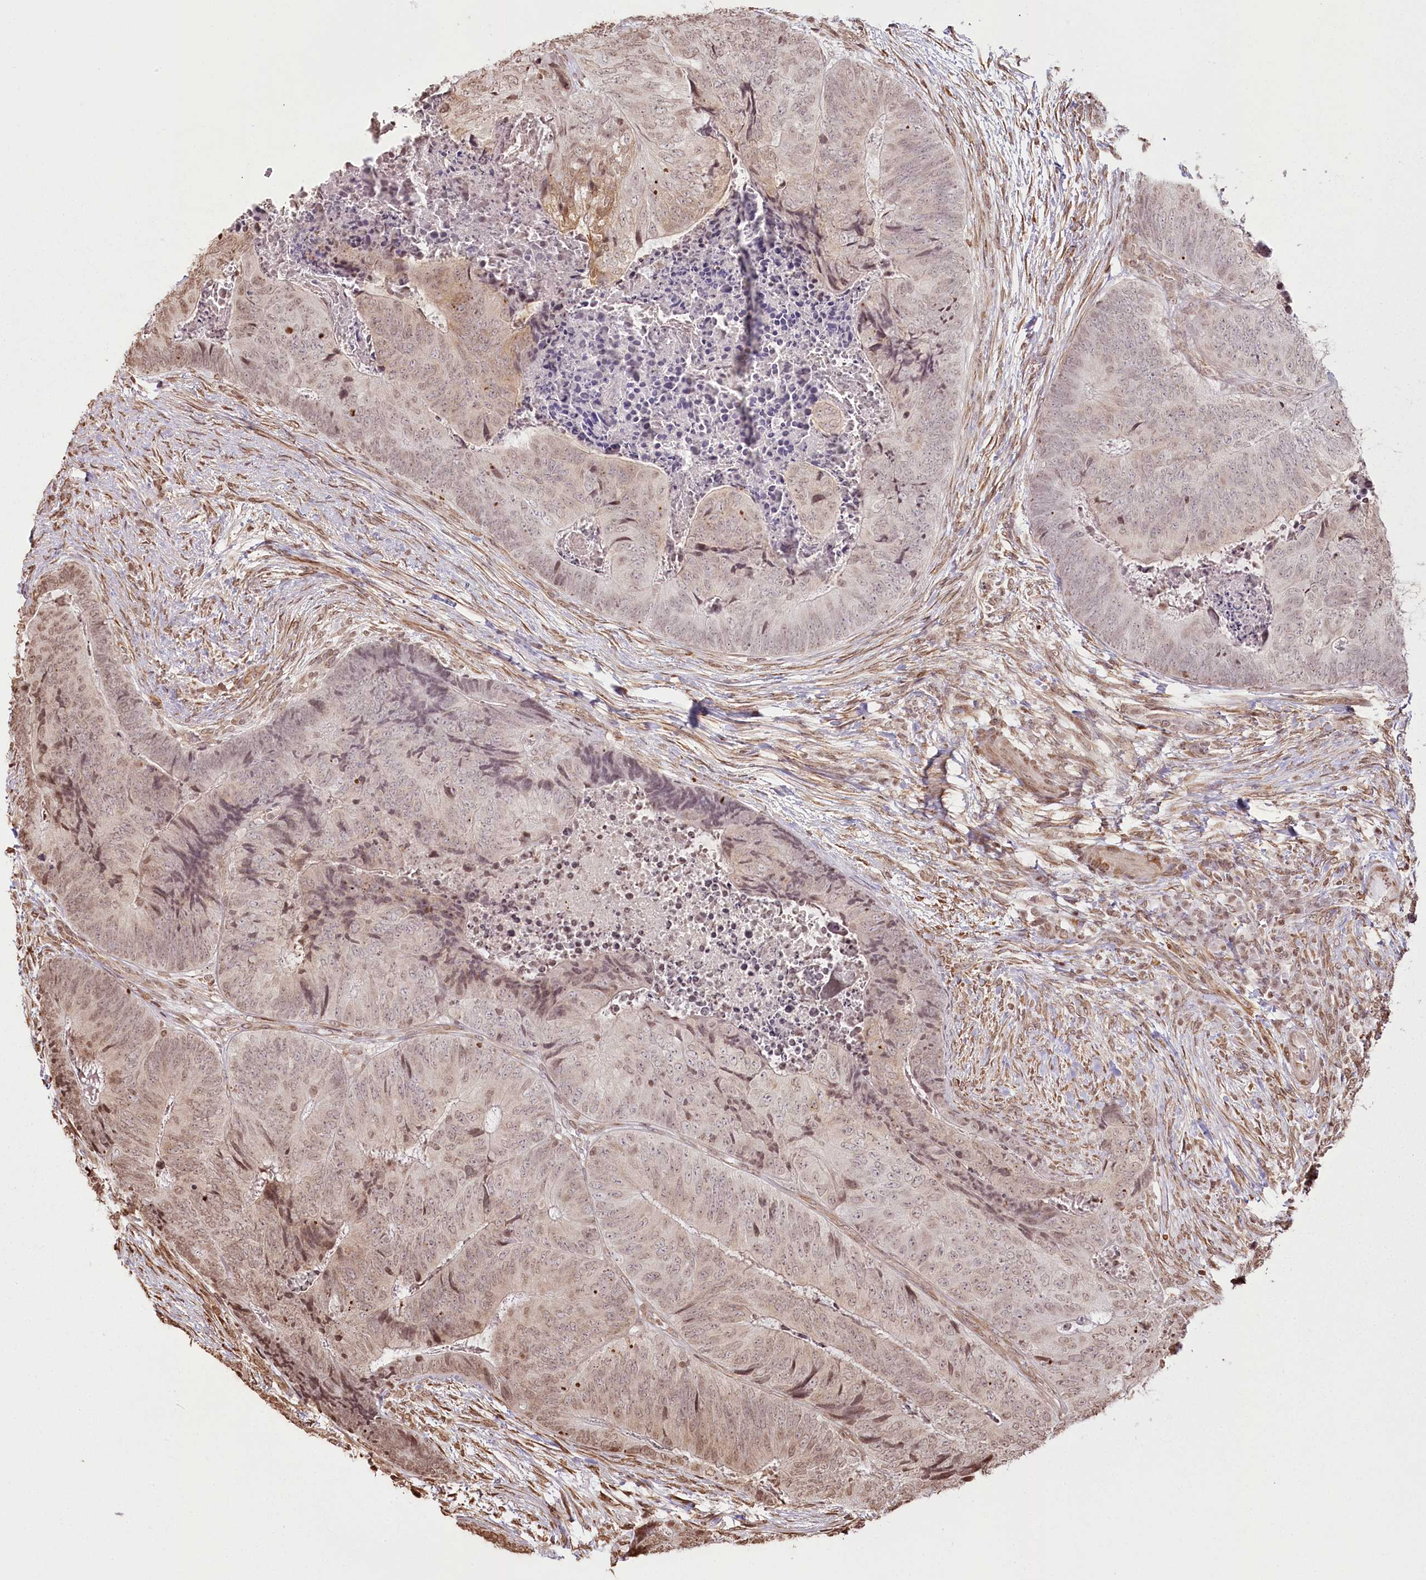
{"staining": {"intensity": "moderate", "quantity": "<25%", "location": "cytoplasmic/membranous,nuclear"}, "tissue": "colorectal cancer", "cell_type": "Tumor cells", "image_type": "cancer", "snomed": [{"axis": "morphology", "description": "Adenocarcinoma, NOS"}, {"axis": "topography", "description": "Colon"}], "caption": "The histopathology image reveals staining of colorectal cancer, revealing moderate cytoplasmic/membranous and nuclear protein expression (brown color) within tumor cells.", "gene": "FAM13A", "patient": {"sex": "female", "age": 67}}